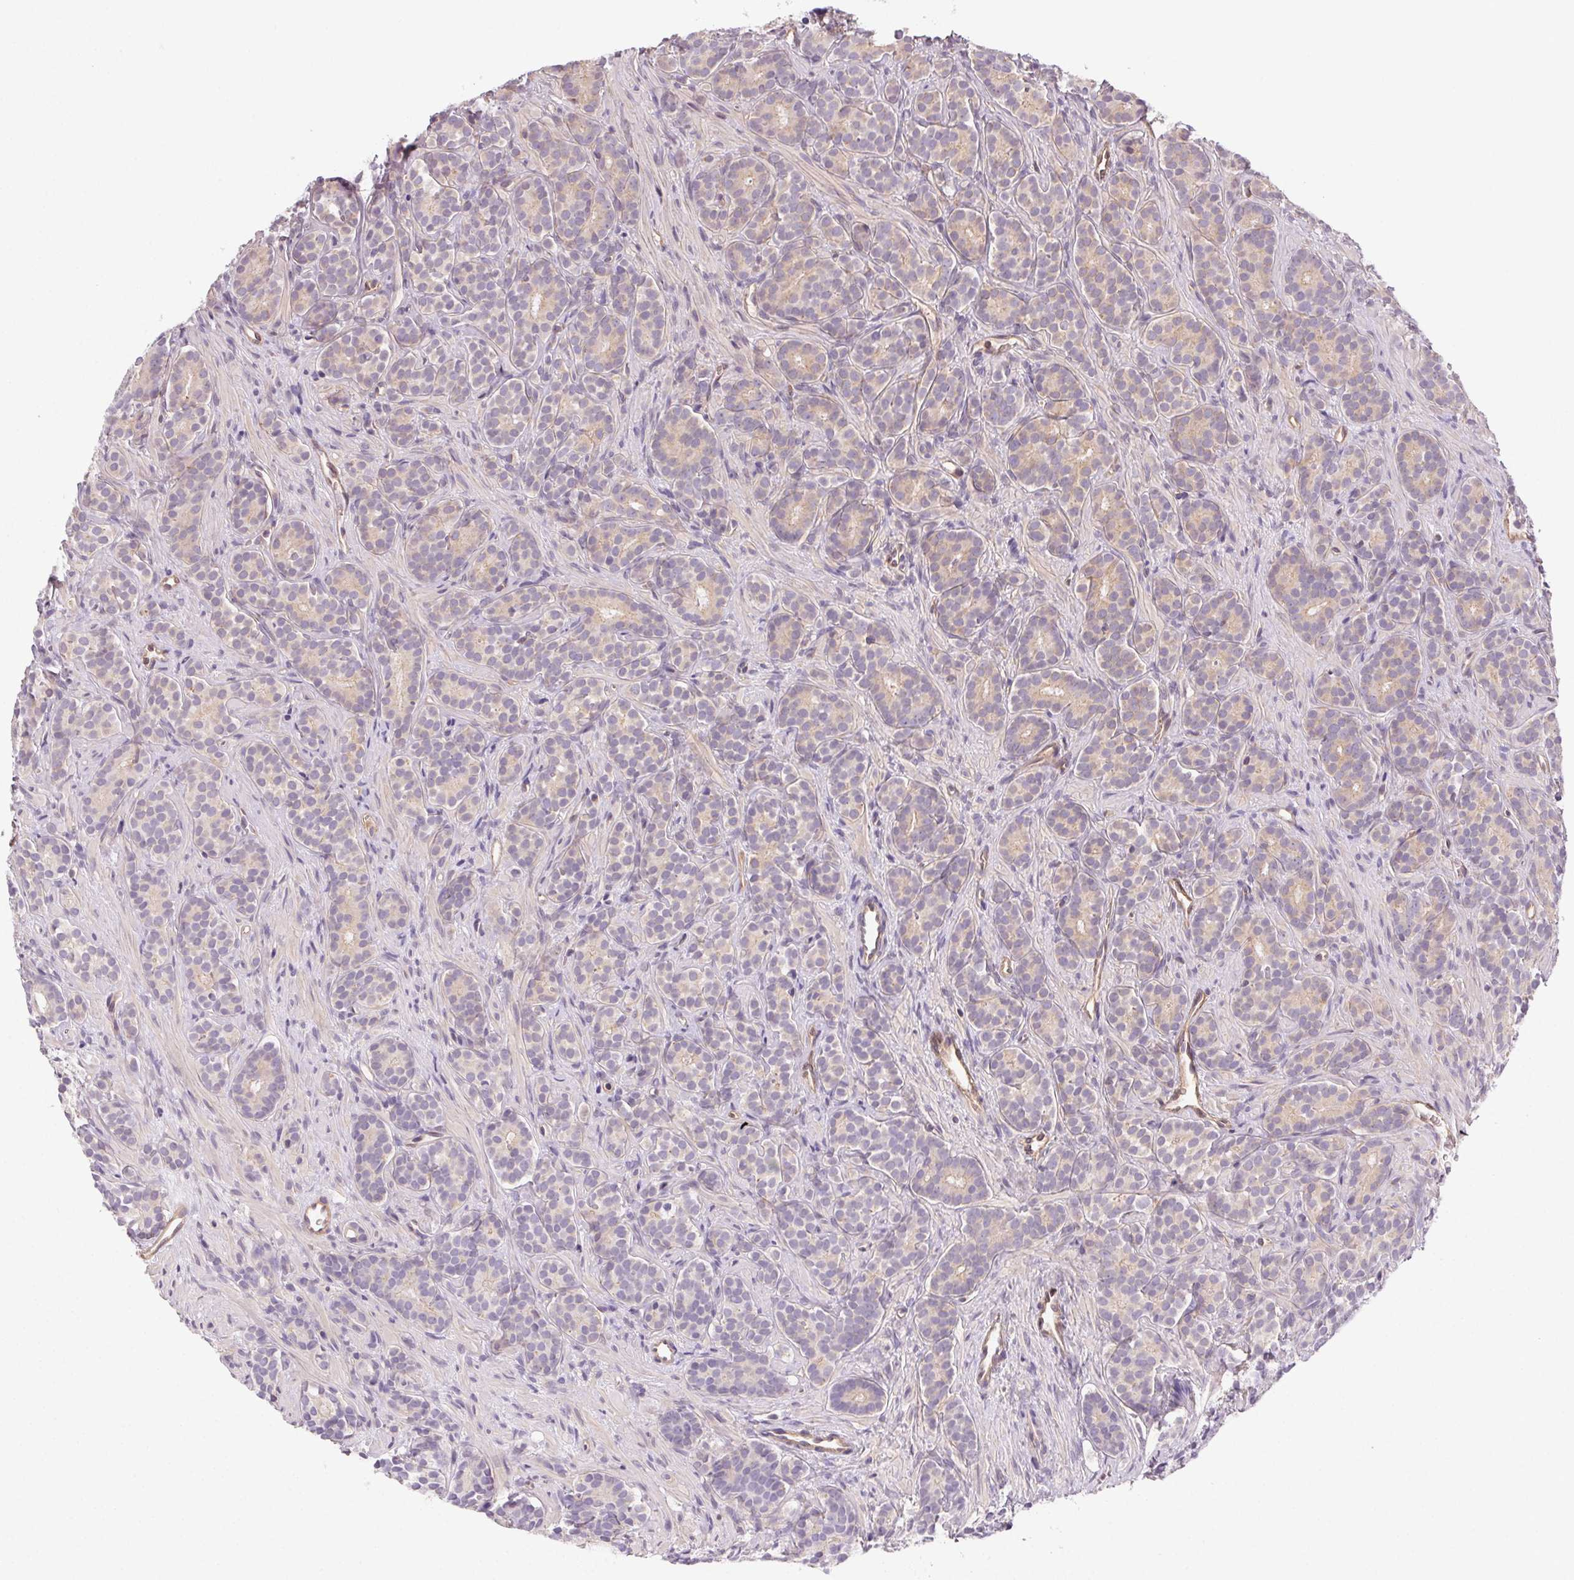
{"staining": {"intensity": "negative", "quantity": "none", "location": "none"}, "tissue": "prostate cancer", "cell_type": "Tumor cells", "image_type": "cancer", "snomed": [{"axis": "morphology", "description": "Adenocarcinoma, High grade"}, {"axis": "topography", "description": "Prostate"}], "caption": "Protein analysis of prostate cancer exhibits no significant expression in tumor cells.", "gene": "PLA2G4F", "patient": {"sex": "male", "age": 84}}